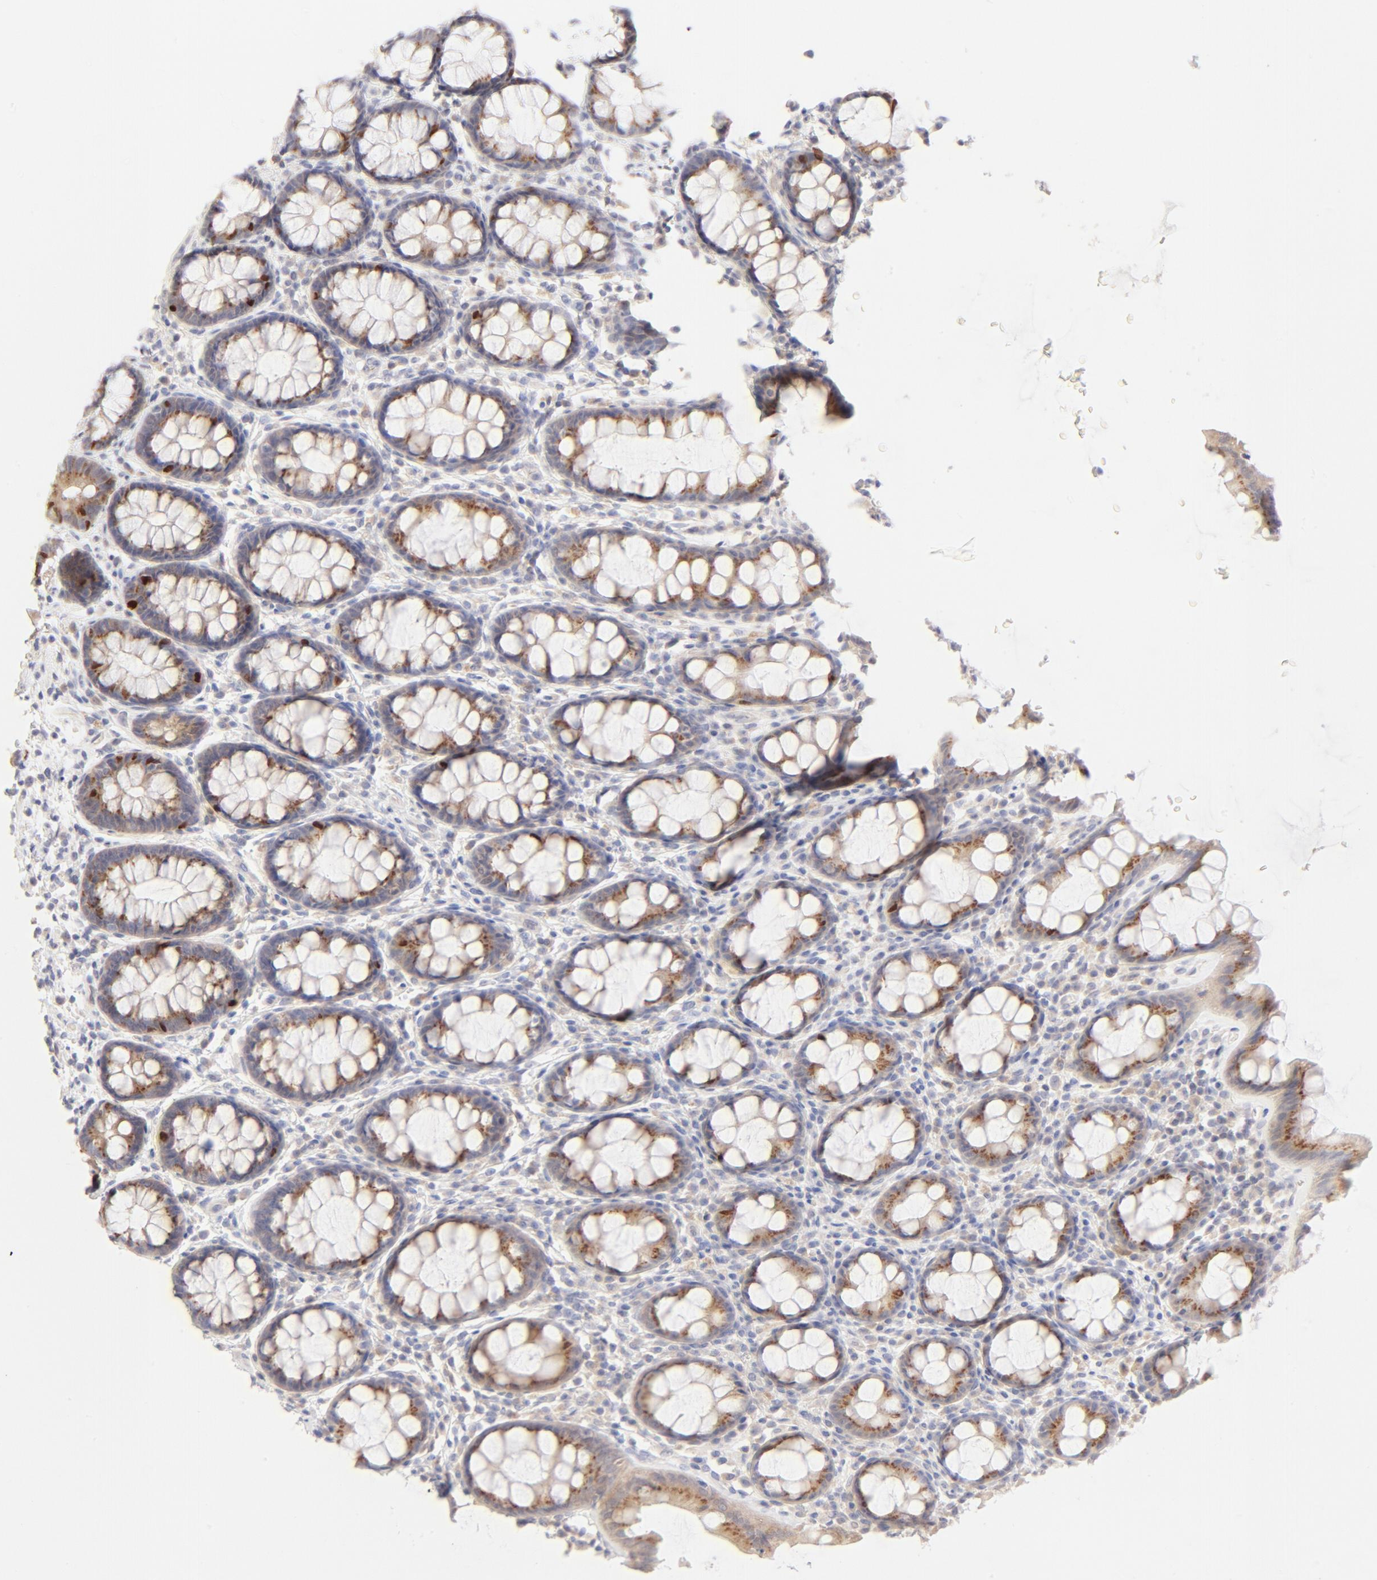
{"staining": {"intensity": "moderate", "quantity": "25%-75%", "location": "cytoplasmic/membranous"}, "tissue": "rectum", "cell_type": "Glandular cells", "image_type": "normal", "snomed": [{"axis": "morphology", "description": "Normal tissue, NOS"}, {"axis": "topography", "description": "Rectum"}], "caption": "Glandular cells reveal medium levels of moderate cytoplasmic/membranous positivity in about 25%-75% of cells in normal rectum.", "gene": "NKX2", "patient": {"sex": "male", "age": 92}}